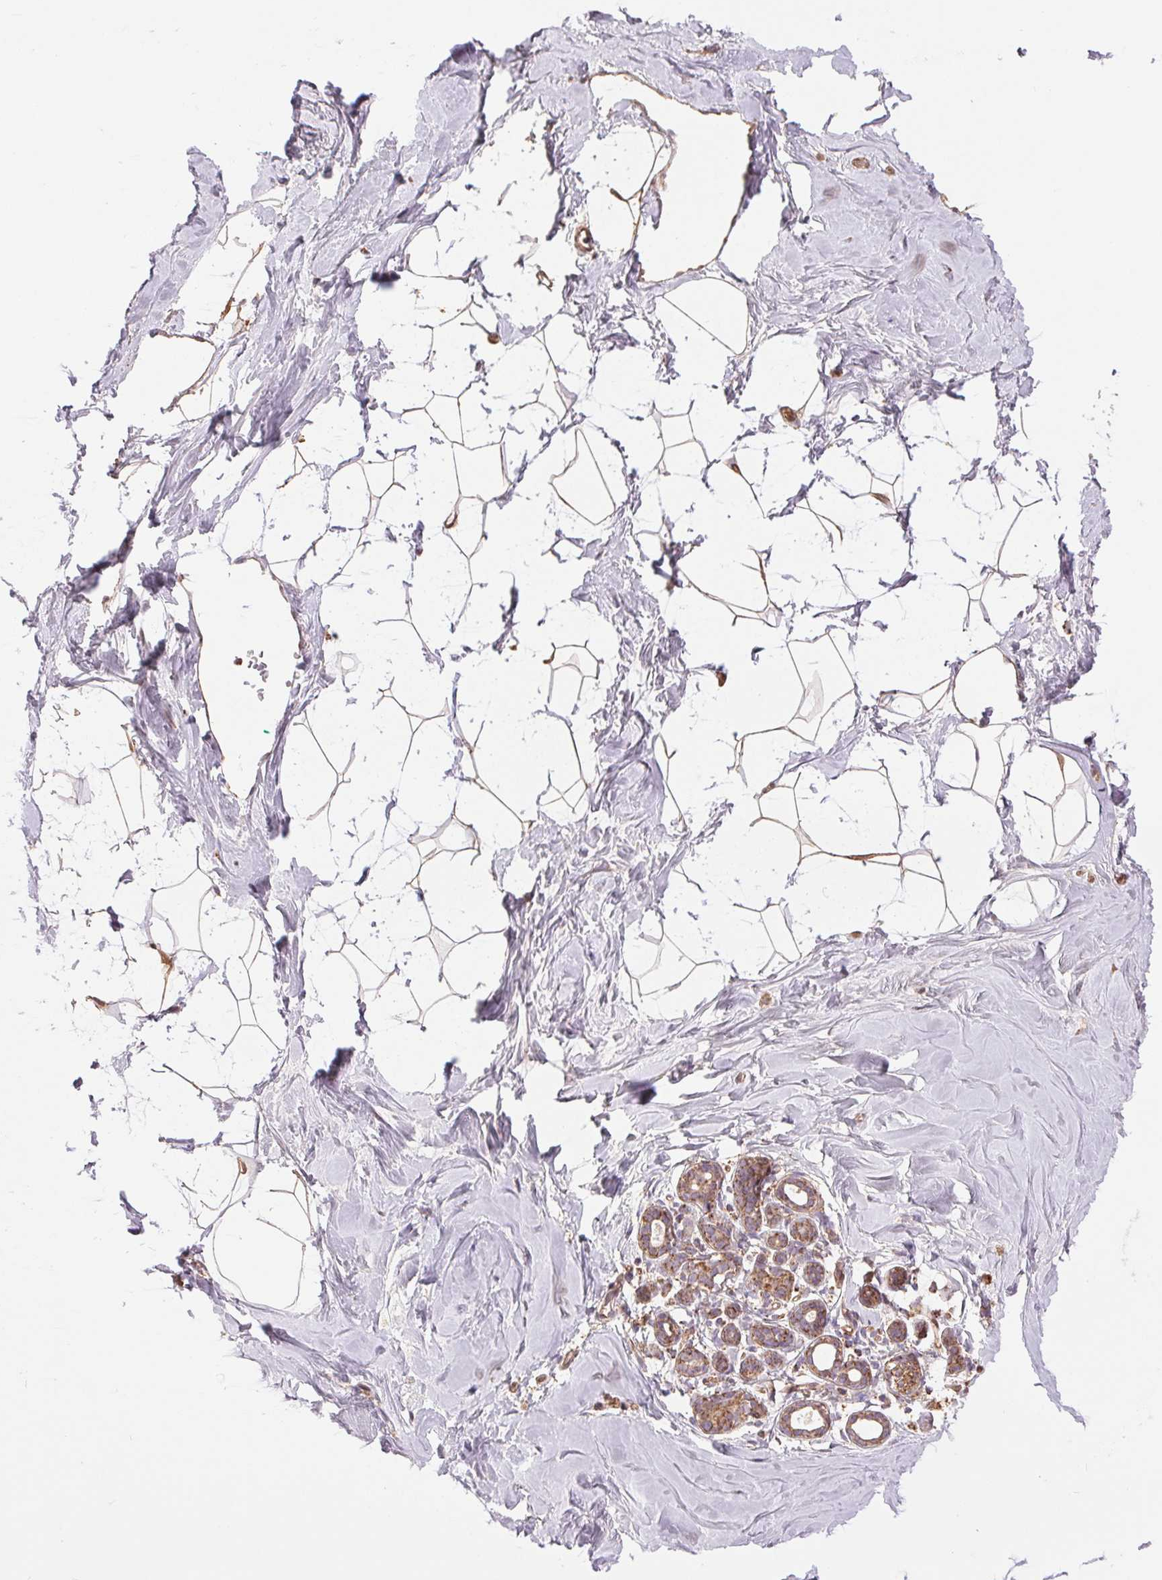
{"staining": {"intensity": "weak", "quantity": ">75%", "location": "cytoplasmic/membranous"}, "tissue": "breast", "cell_type": "Adipocytes", "image_type": "normal", "snomed": [{"axis": "morphology", "description": "Normal tissue, NOS"}, {"axis": "topography", "description": "Breast"}], "caption": "This histopathology image demonstrates immunohistochemistry staining of normal human breast, with low weak cytoplasmic/membranous staining in about >75% of adipocytes.", "gene": "DGUOK", "patient": {"sex": "female", "age": 32}}